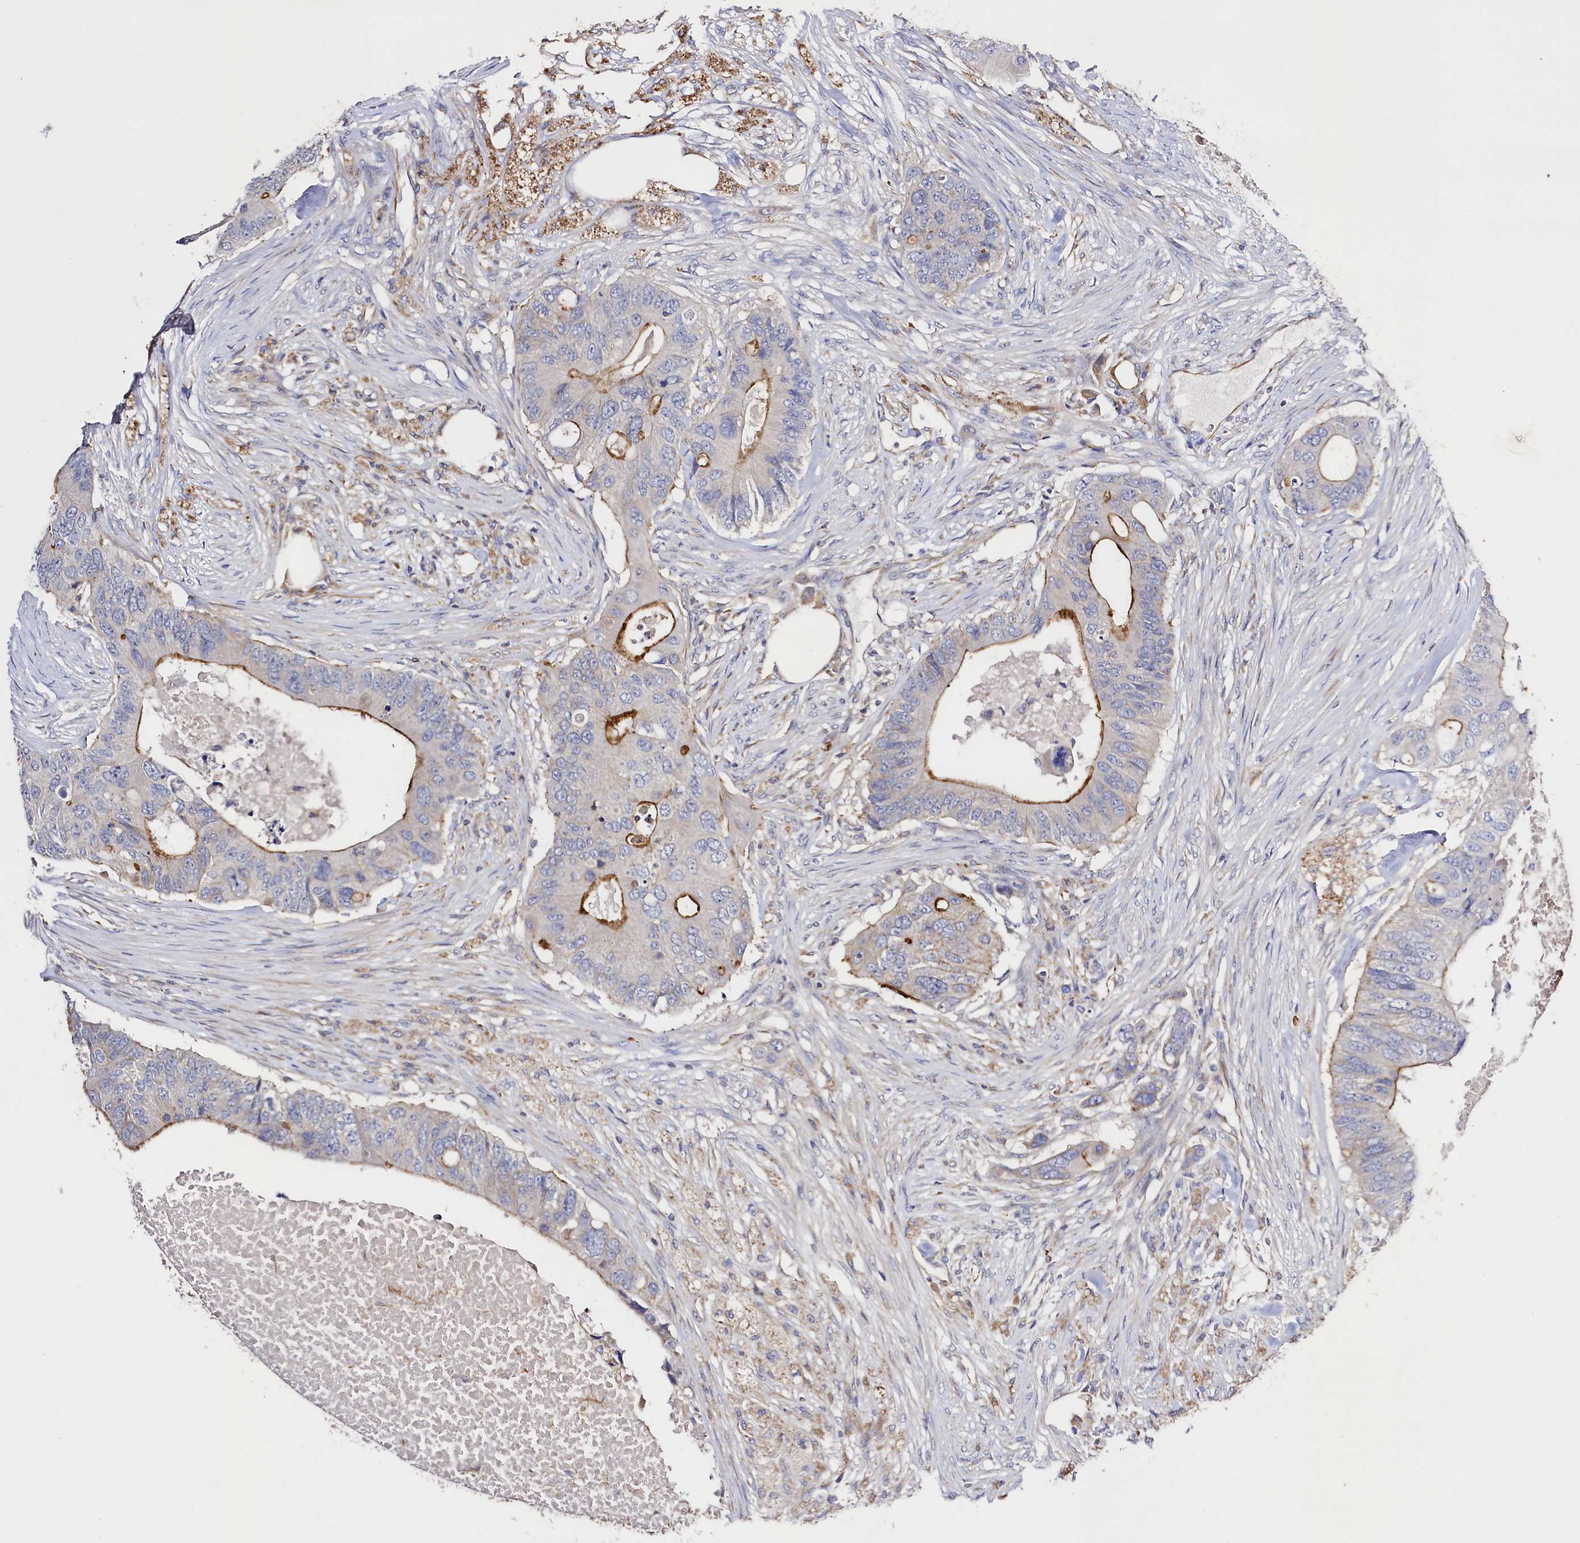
{"staining": {"intensity": "strong", "quantity": "<25%", "location": "cytoplasmic/membranous"}, "tissue": "colorectal cancer", "cell_type": "Tumor cells", "image_type": "cancer", "snomed": [{"axis": "morphology", "description": "Adenocarcinoma, NOS"}, {"axis": "topography", "description": "Colon"}], "caption": "Immunohistochemical staining of adenocarcinoma (colorectal) exhibits strong cytoplasmic/membranous protein staining in about <25% of tumor cells. The staining was performed using DAB (3,3'-diaminobenzidine), with brown indicating positive protein expression. Nuclei are stained blue with hematoxylin.", "gene": "SLC7A1", "patient": {"sex": "male", "age": 71}}